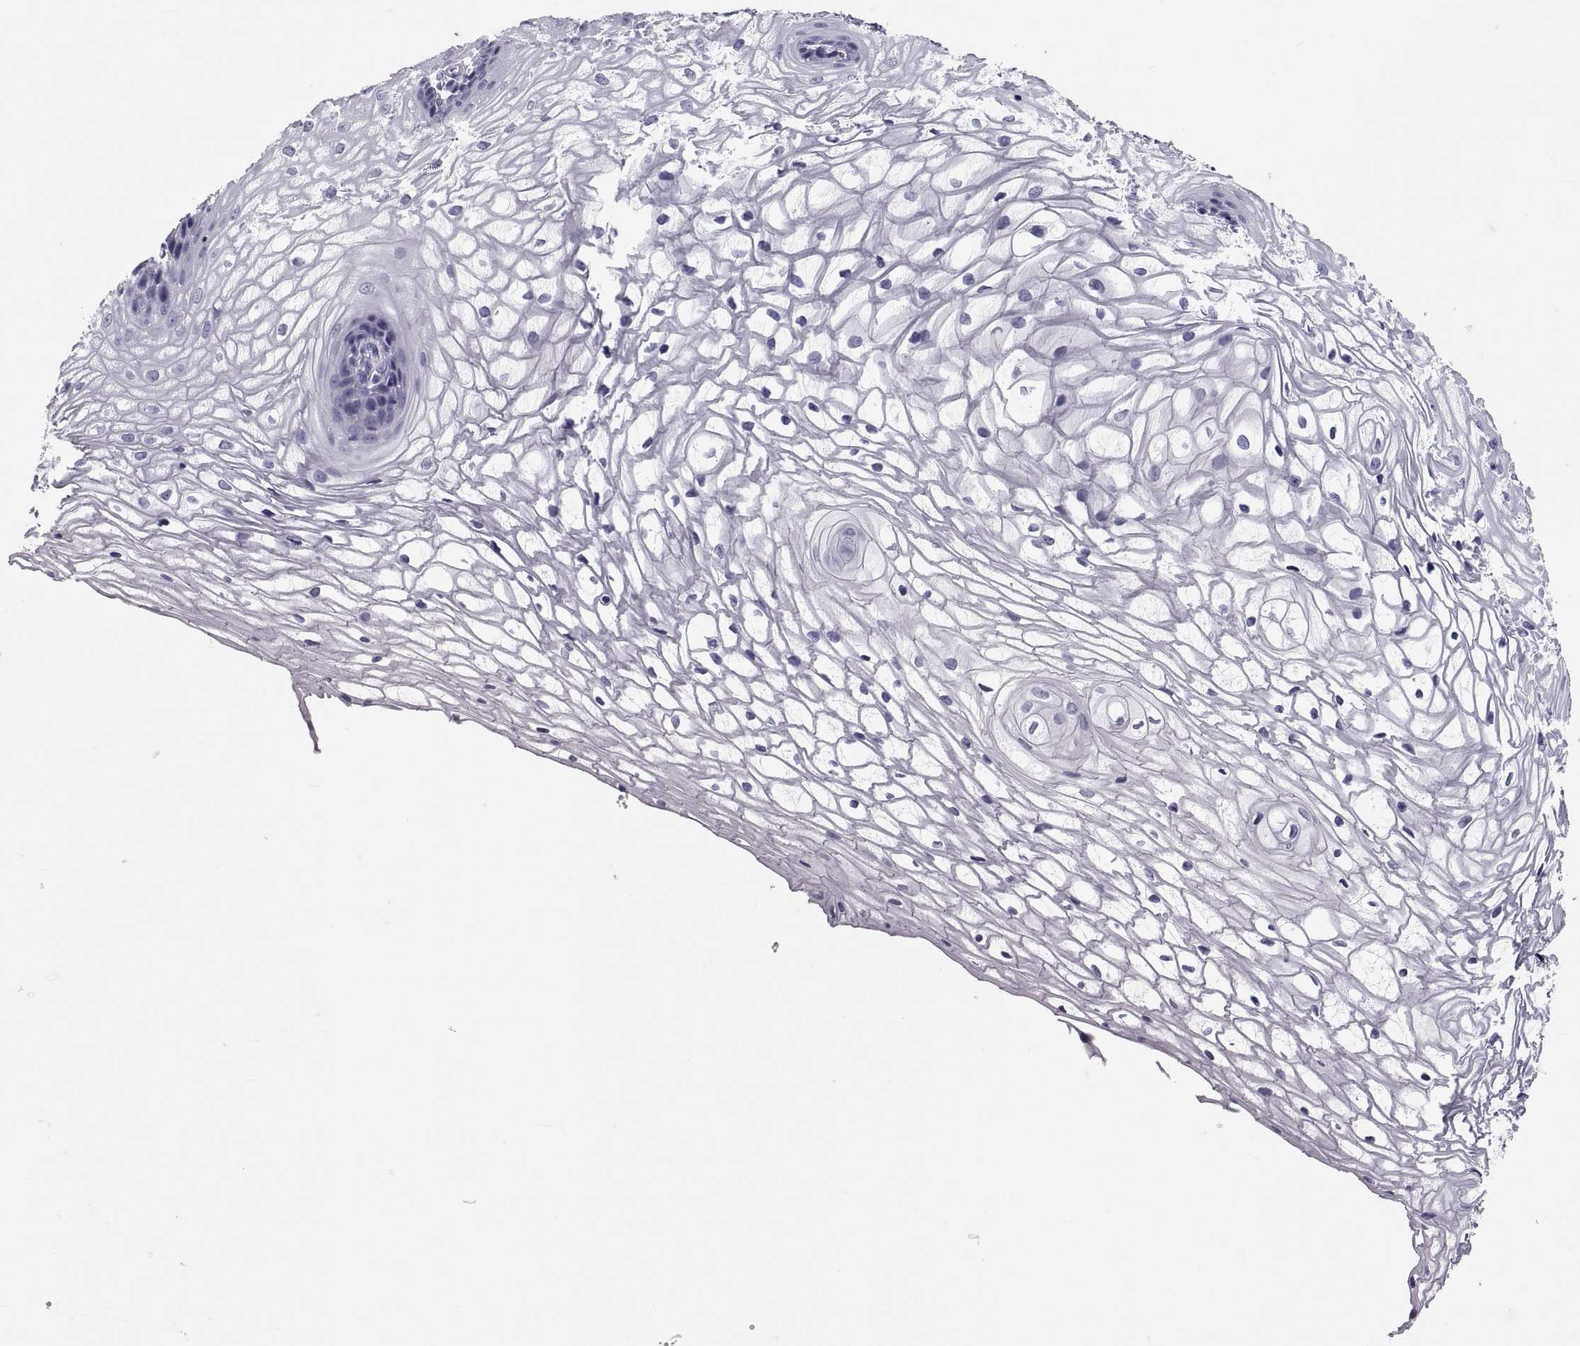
{"staining": {"intensity": "negative", "quantity": "none", "location": "none"}, "tissue": "vagina", "cell_type": "Squamous epithelial cells", "image_type": "normal", "snomed": [{"axis": "morphology", "description": "Normal tissue, NOS"}, {"axis": "topography", "description": "Vagina"}], "caption": "This is an immunohistochemistry micrograph of benign vagina. There is no expression in squamous epithelial cells.", "gene": "PDZRN4", "patient": {"sex": "female", "age": 34}}